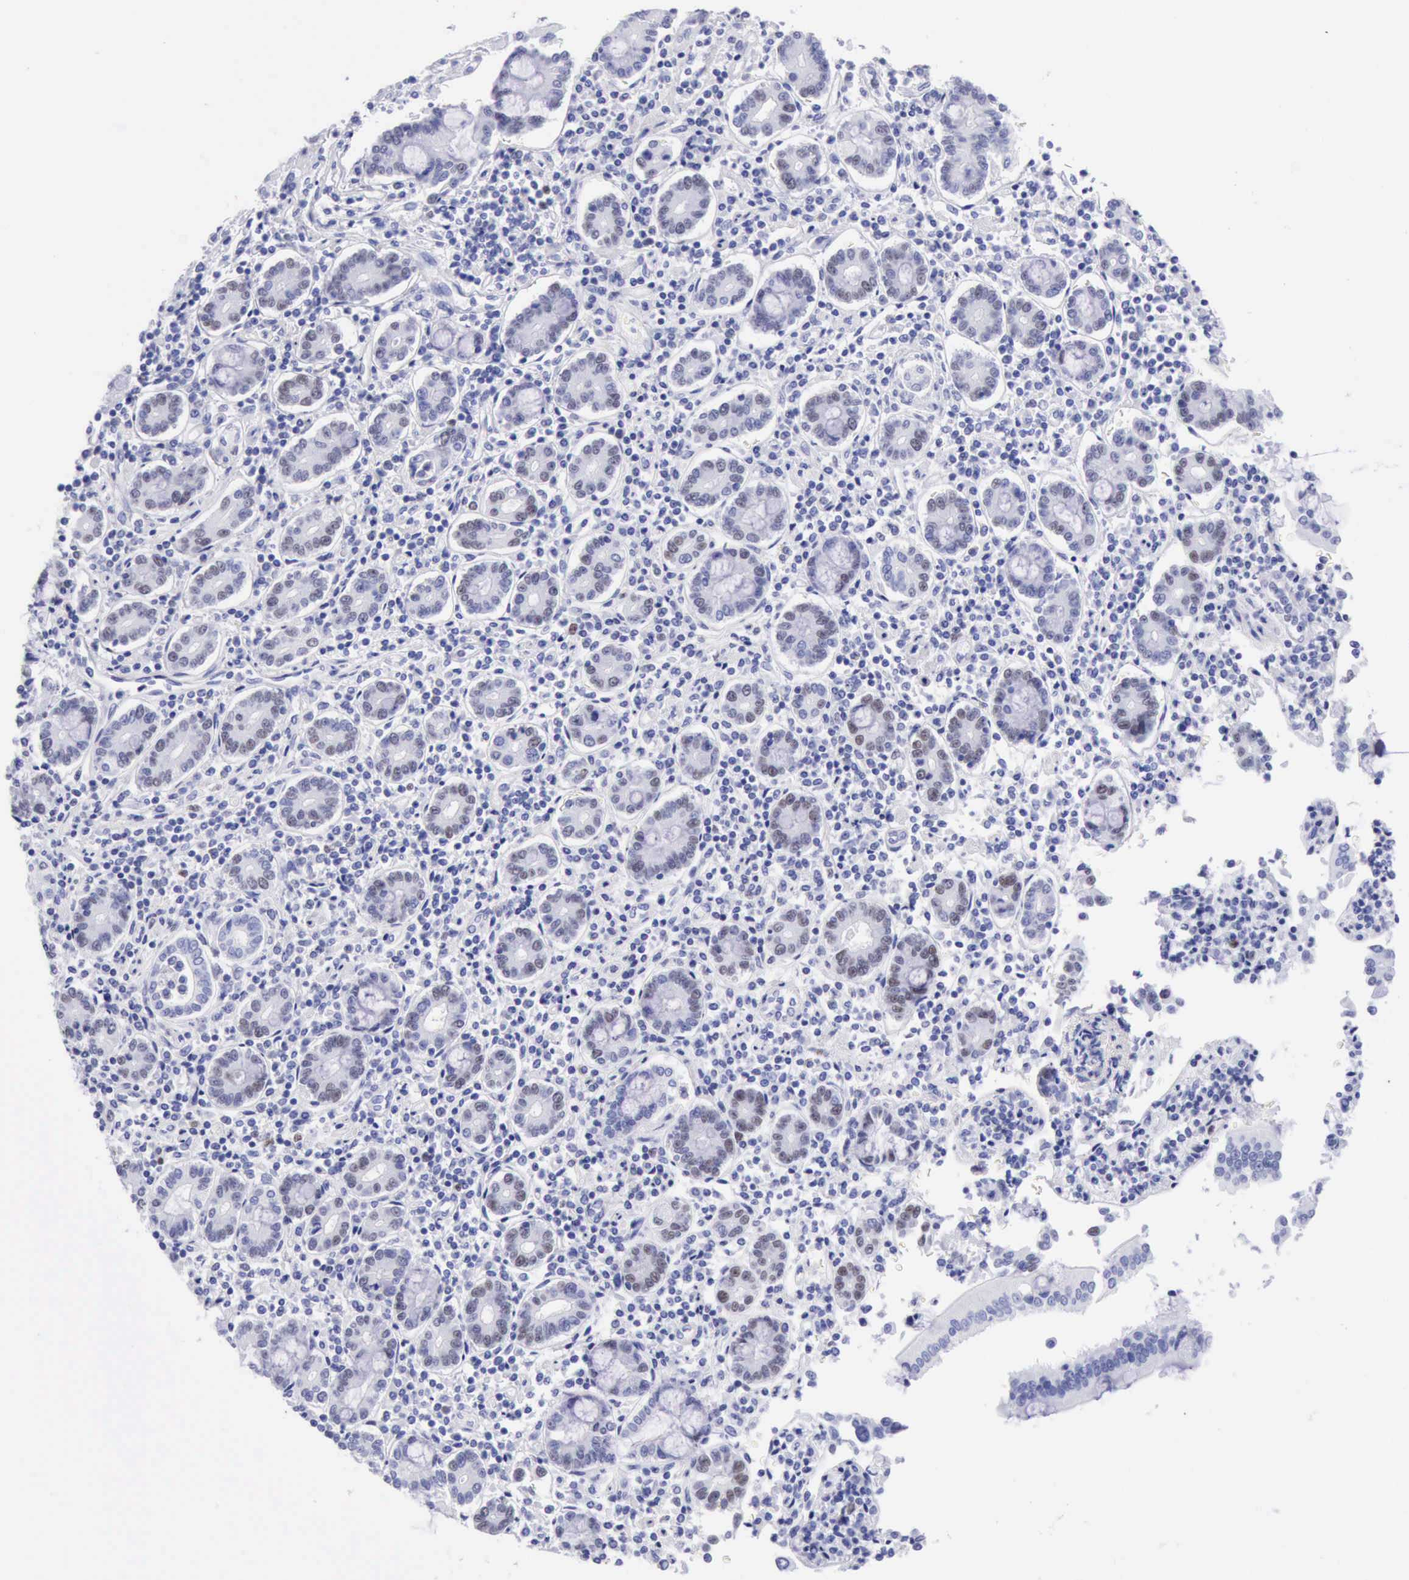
{"staining": {"intensity": "weak", "quantity": "<25%", "location": "nuclear"}, "tissue": "pancreatic cancer", "cell_type": "Tumor cells", "image_type": "cancer", "snomed": [{"axis": "morphology", "description": "Adenocarcinoma, NOS"}, {"axis": "topography", "description": "Pancreas"}], "caption": "IHC of human pancreatic cancer demonstrates no positivity in tumor cells.", "gene": "MCM2", "patient": {"sex": "female", "age": 57}}